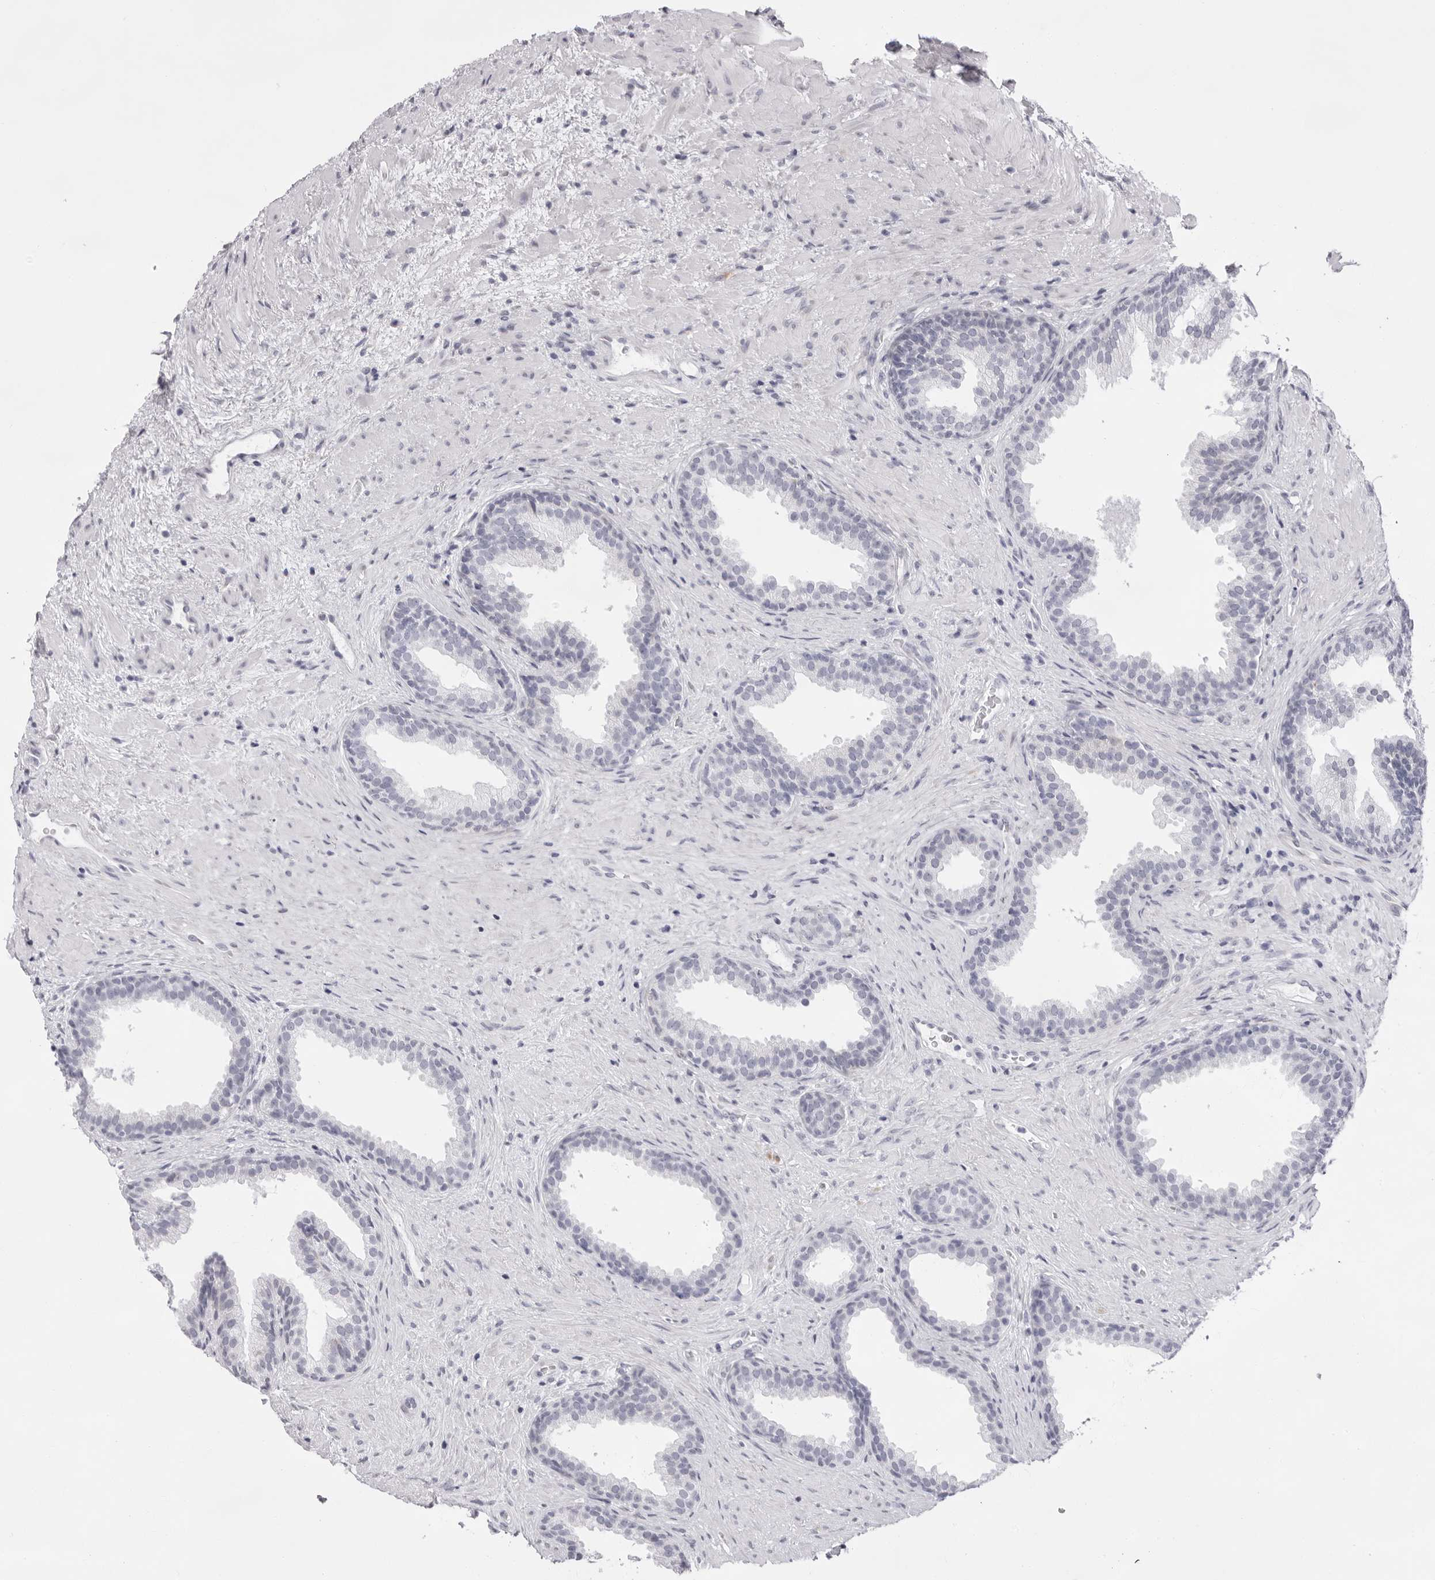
{"staining": {"intensity": "negative", "quantity": "none", "location": "none"}, "tissue": "prostate", "cell_type": "Glandular cells", "image_type": "normal", "snomed": [{"axis": "morphology", "description": "Normal tissue, NOS"}, {"axis": "topography", "description": "Prostate"}], "caption": "The IHC micrograph has no significant staining in glandular cells of prostate. (Immunohistochemistry (ihc), brightfield microscopy, high magnification).", "gene": "SMIM2", "patient": {"sex": "male", "age": 76}}